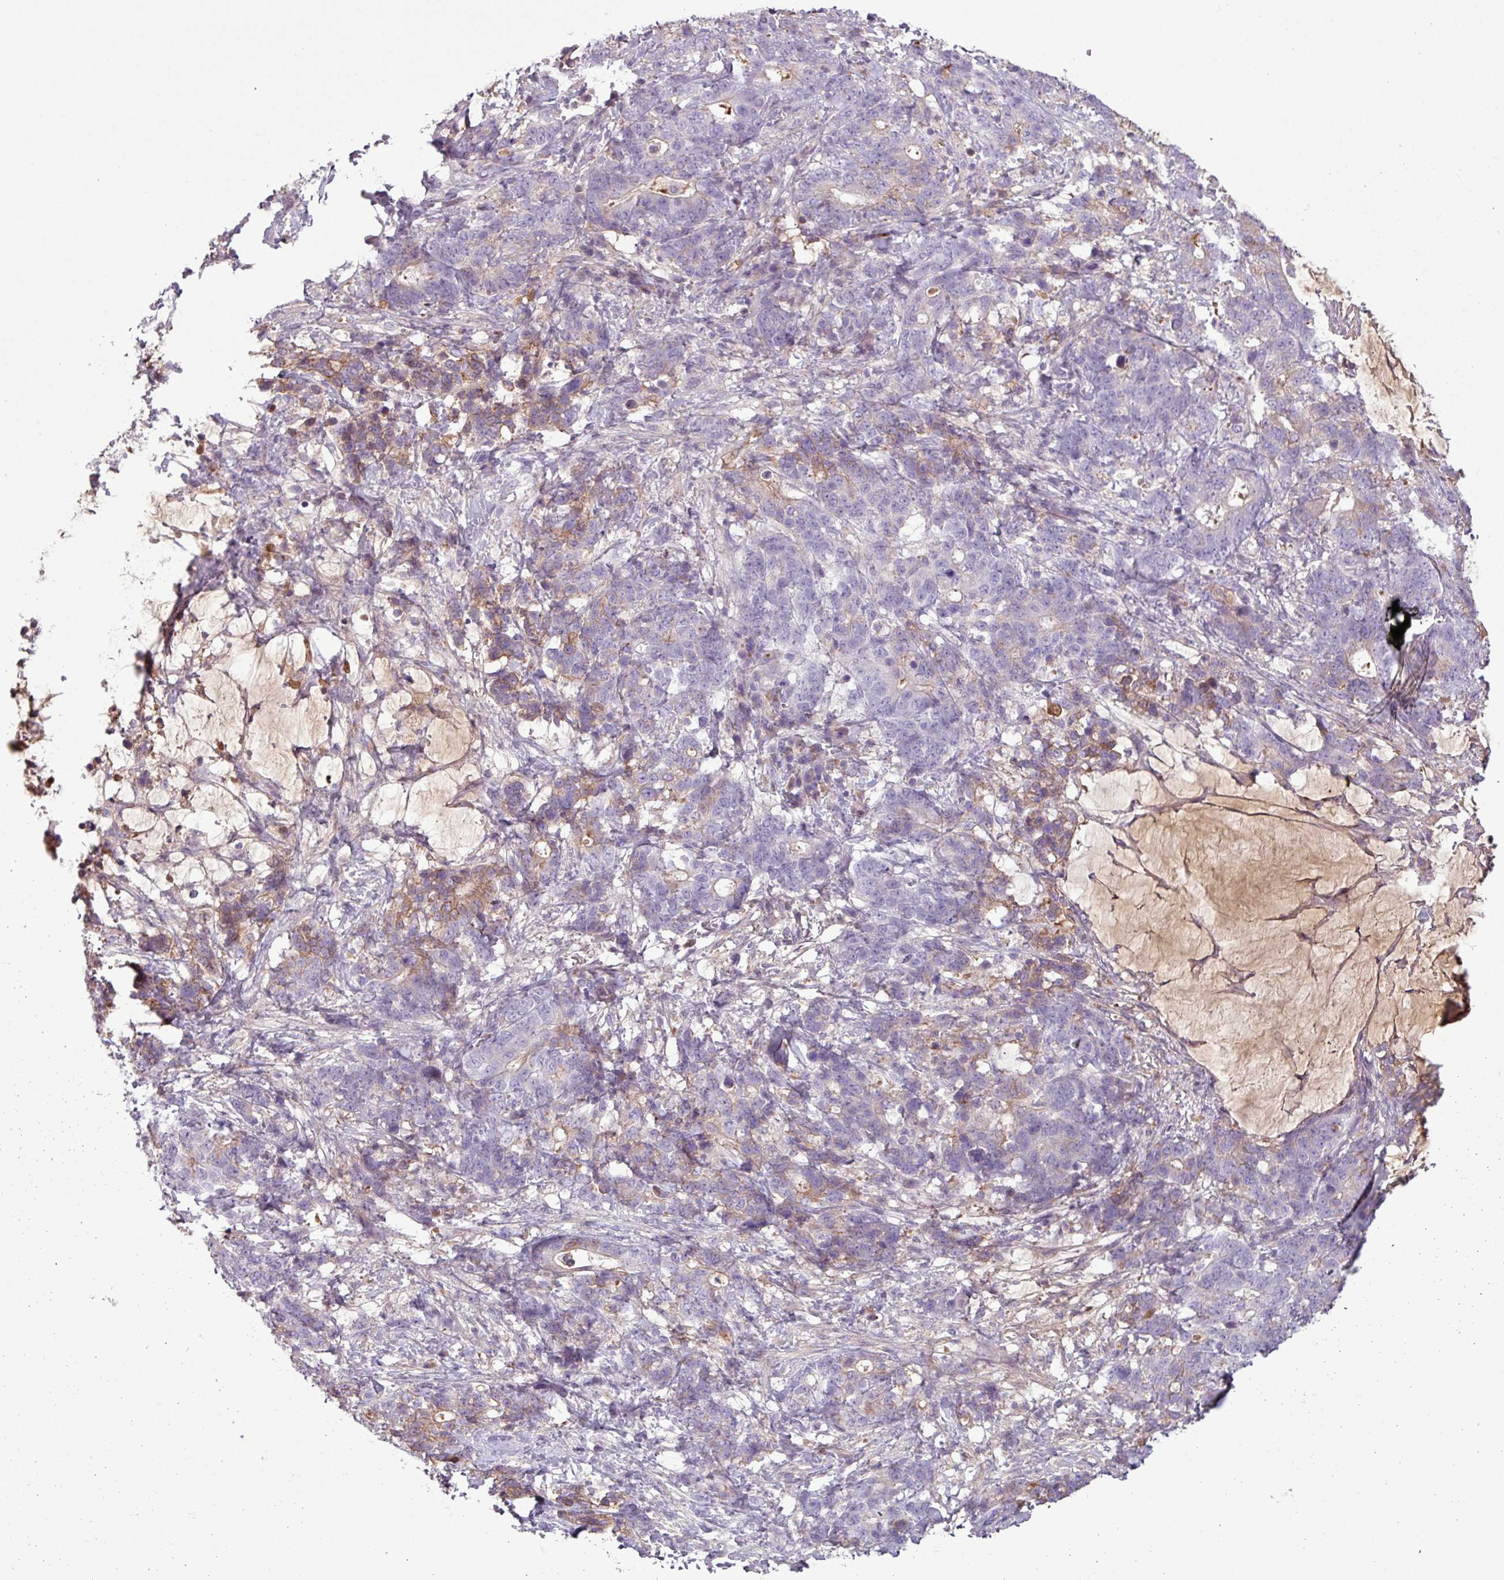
{"staining": {"intensity": "moderate", "quantity": "<25%", "location": "cytoplasmic/membranous"}, "tissue": "stomach cancer", "cell_type": "Tumor cells", "image_type": "cancer", "snomed": [{"axis": "morphology", "description": "Normal tissue, NOS"}, {"axis": "morphology", "description": "Adenocarcinoma, NOS"}, {"axis": "topography", "description": "Stomach"}], "caption": "Stomach cancer tissue exhibits moderate cytoplasmic/membranous expression in approximately <25% of tumor cells, visualized by immunohistochemistry.", "gene": "C4B", "patient": {"sex": "female", "age": 64}}